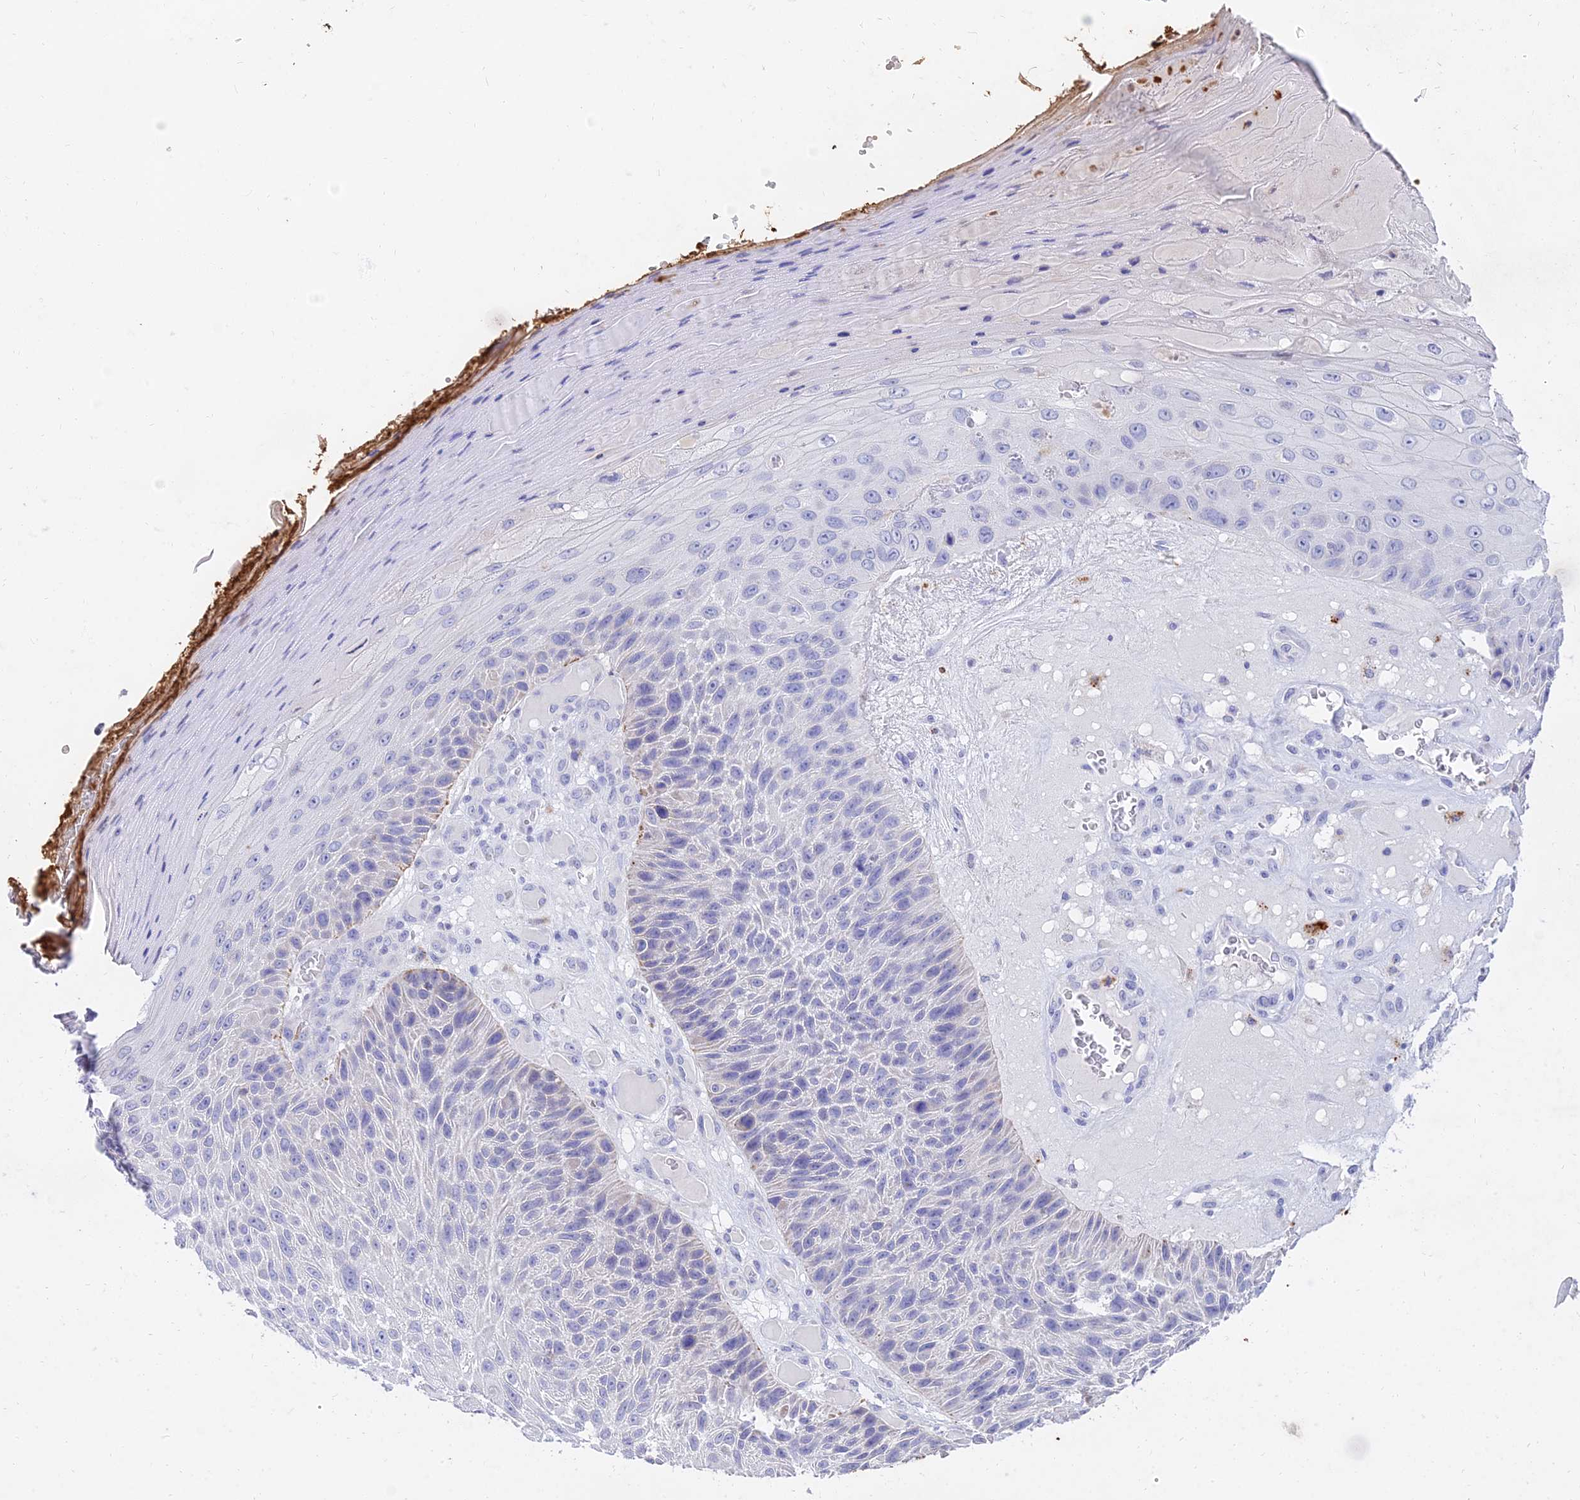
{"staining": {"intensity": "negative", "quantity": "none", "location": "none"}, "tissue": "skin cancer", "cell_type": "Tumor cells", "image_type": "cancer", "snomed": [{"axis": "morphology", "description": "Squamous cell carcinoma, NOS"}, {"axis": "topography", "description": "Skin"}], "caption": "DAB immunohistochemical staining of human skin cancer (squamous cell carcinoma) exhibits no significant expression in tumor cells.", "gene": "VWC2L", "patient": {"sex": "female", "age": 88}}